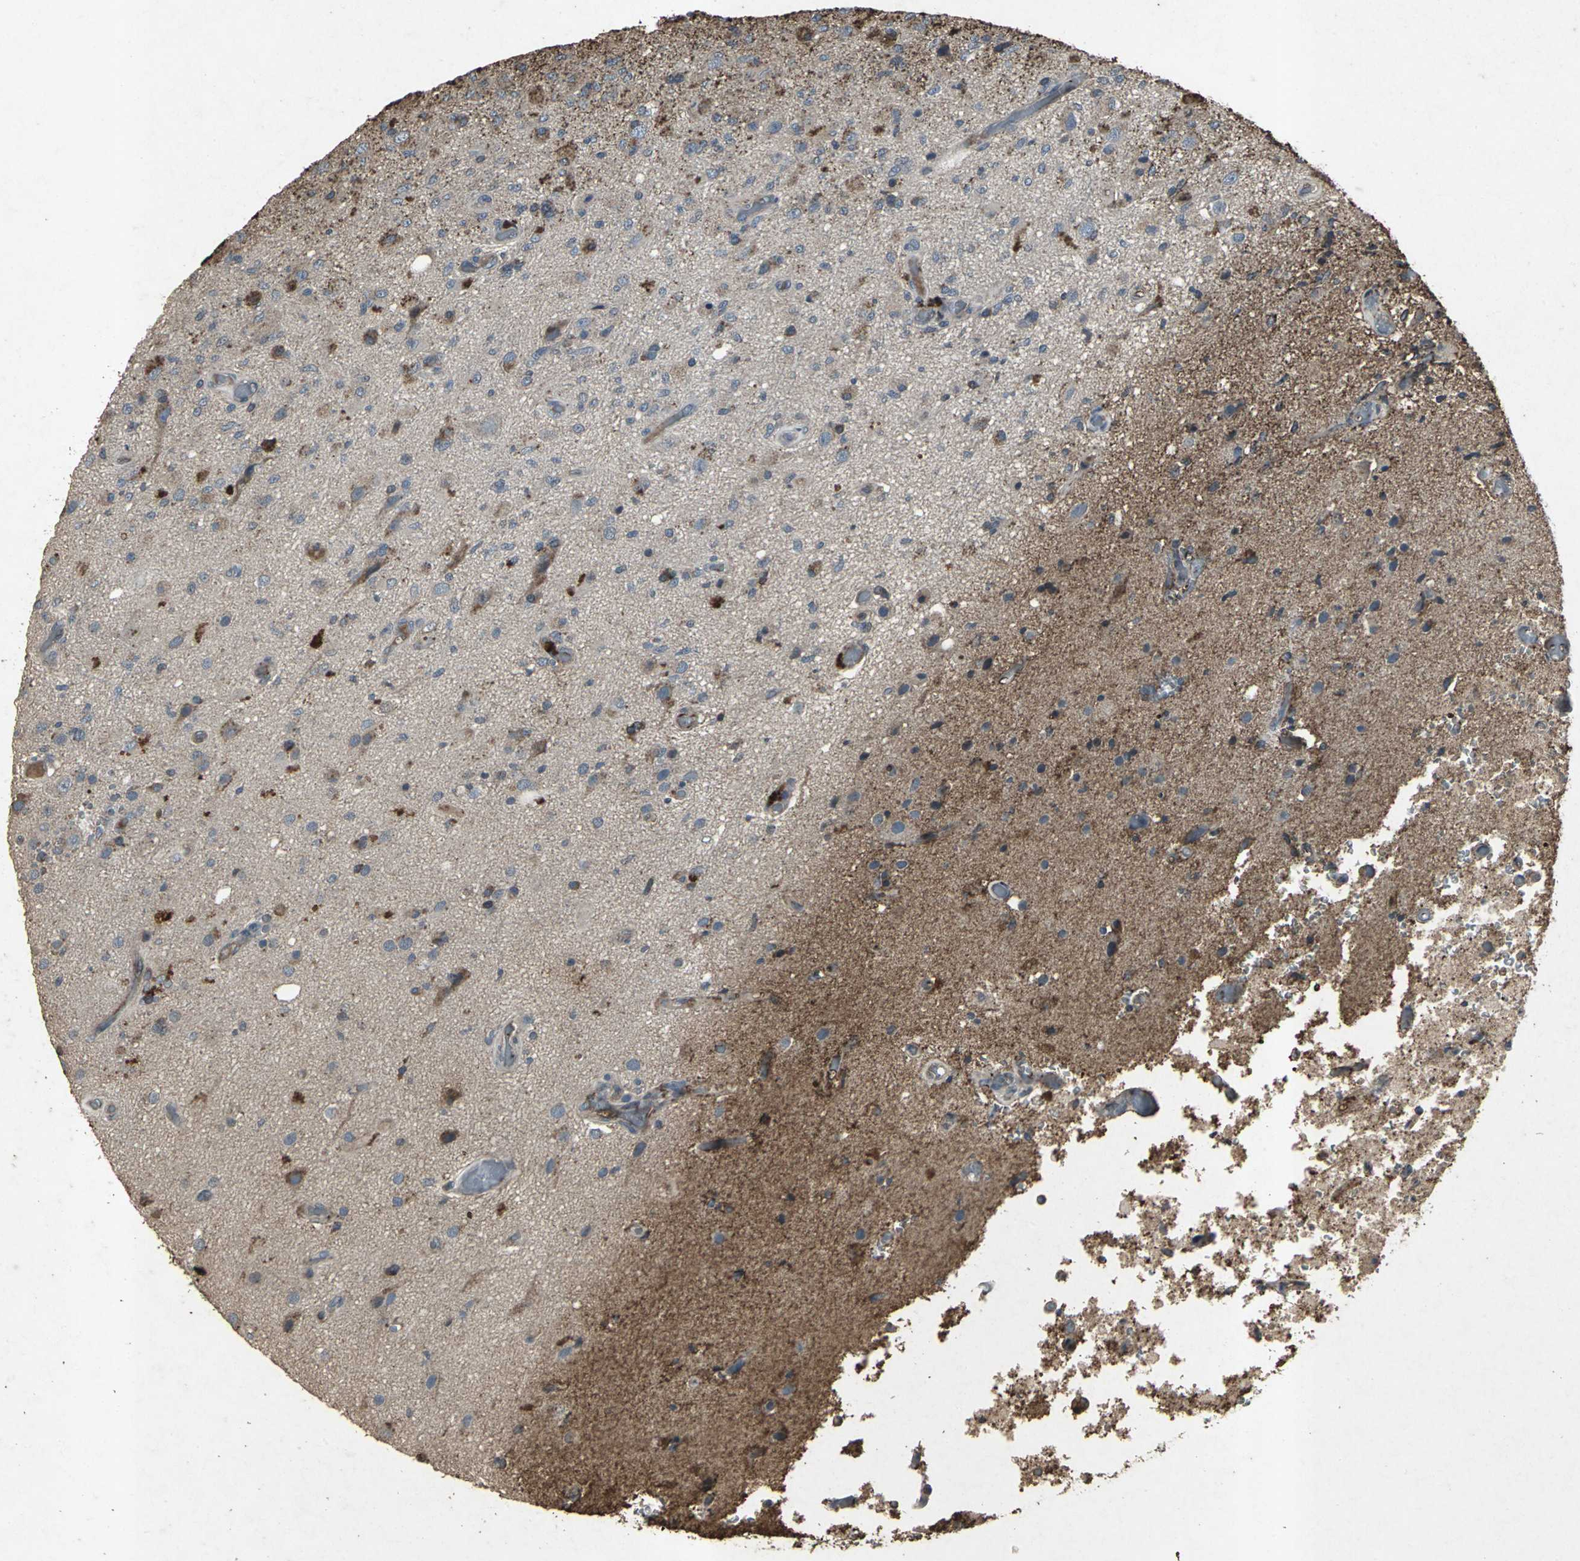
{"staining": {"intensity": "strong", "quantity": "25%-75%", "location": "cytoplasmic/membranous"}, "tissue": "glioma", "cell_type": "Tumor cells", "image_type": "cancer", "snomed": [{"axis": "morphology", "description": "Normal tissue, NOS"}, {"axis": "morphology", "description": "Glioma, malignant, High grade"}, {"axis": "topography", "description": "Cerebral cortex"}], "caption": "IHC photomicrograph of neoplastic tissue: malignant high-grade glioma stained using immunohistochemistry (IHC) exhibits high levels of strong protein expression localized specifically in the cytoplasmic/membranous of tumor cells, appearing as a cytoplasmic/membranous brown color.", "gene": "CCR9", "patient": {"sex": "male", "age": 77}}